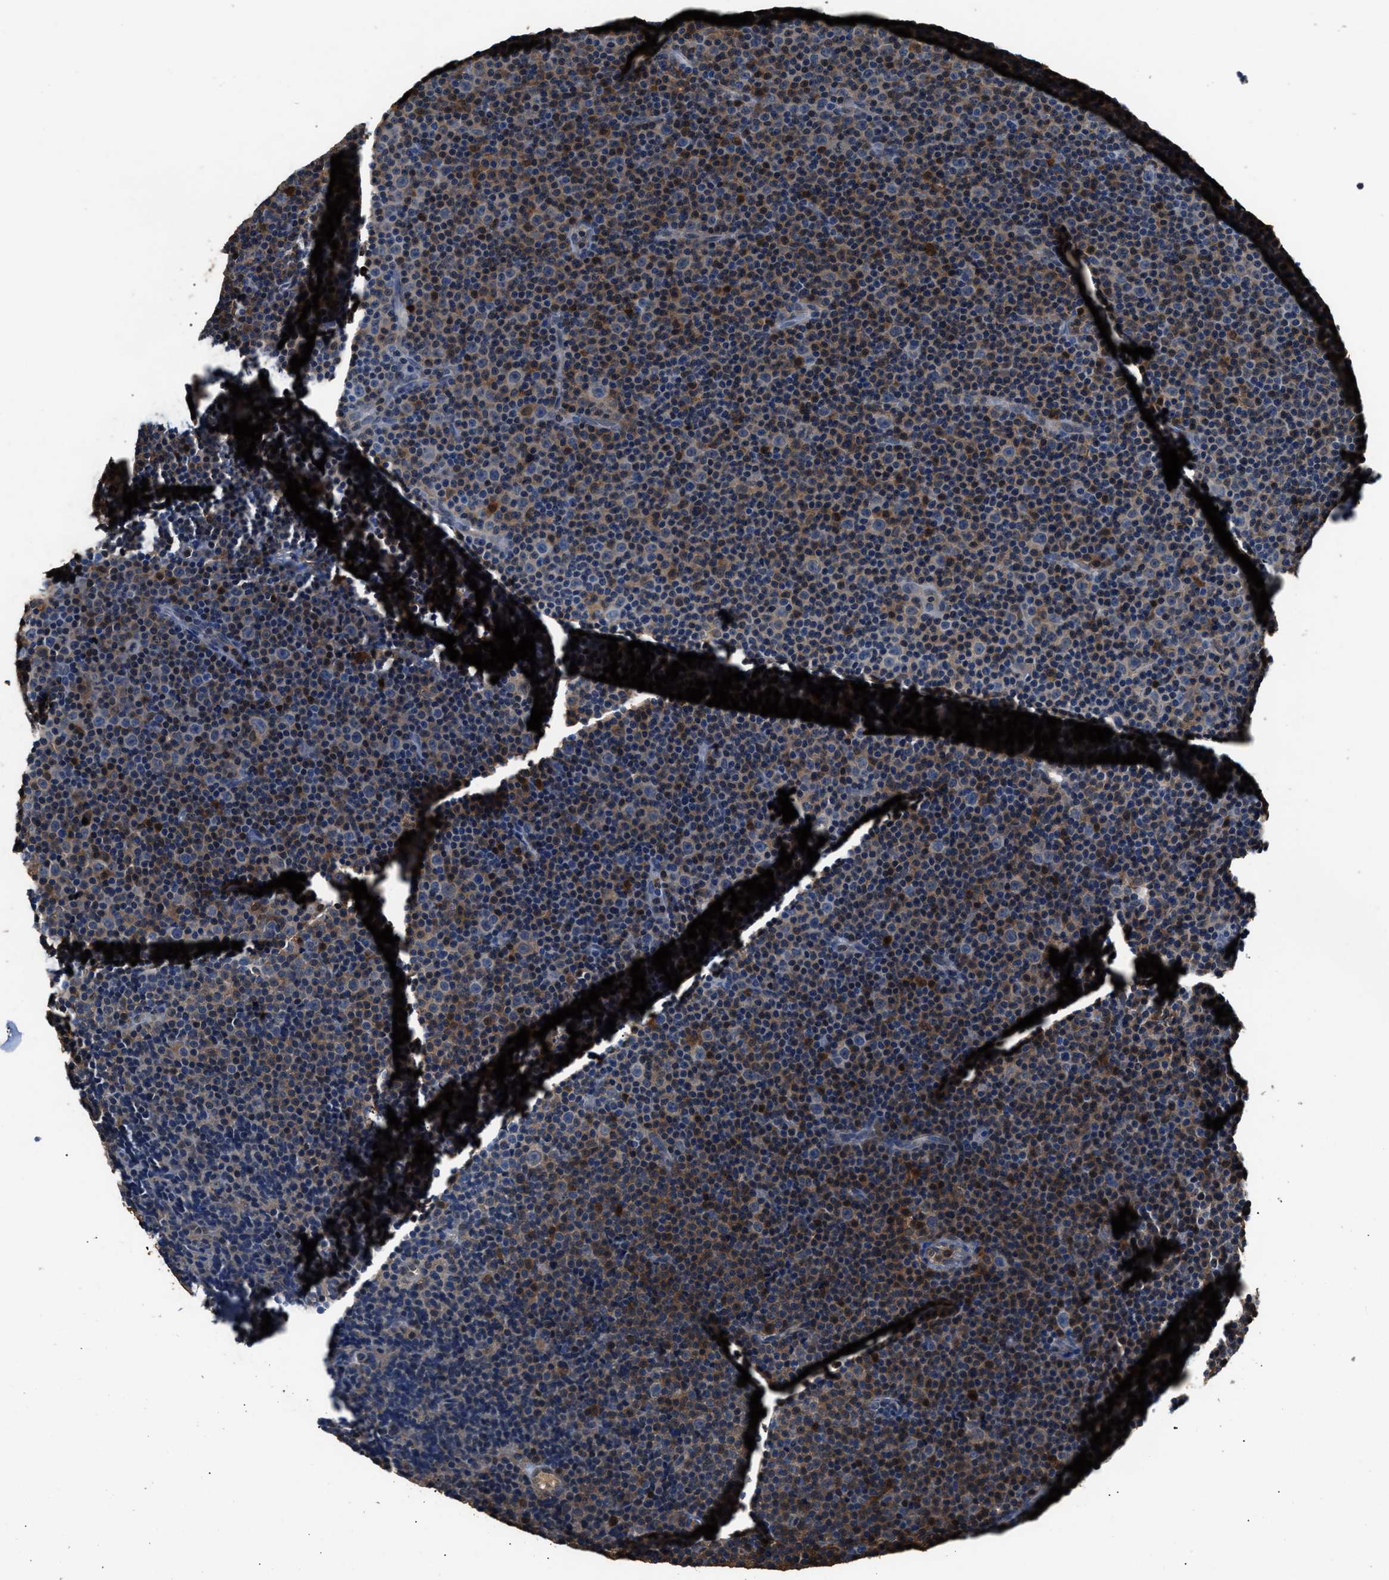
{"staining": {"intensity": "negative", "quantity": "none", "location": "none"}, "tissue": "lymphoma", "cell_type": "Tumor cells", "image_type": "cancer", "snomed": [{"axis": "morphology", "description": "Malignant lymphoma, non-Hodgkin's type, Low grade"}, {"axis": "topography", "description": "Lymph node"}], "caption": "Immunohistochemistry (IHC) photomicrograph of neoplastic tissue: human lymphoma stained with DAB (3,3'-diaminobenzidine) displays no significant protein positivity in tumor cells. Nuclei are stained in blue.", "gene": "GSTP1", "patient": {"sex": "female", "age": 67}}